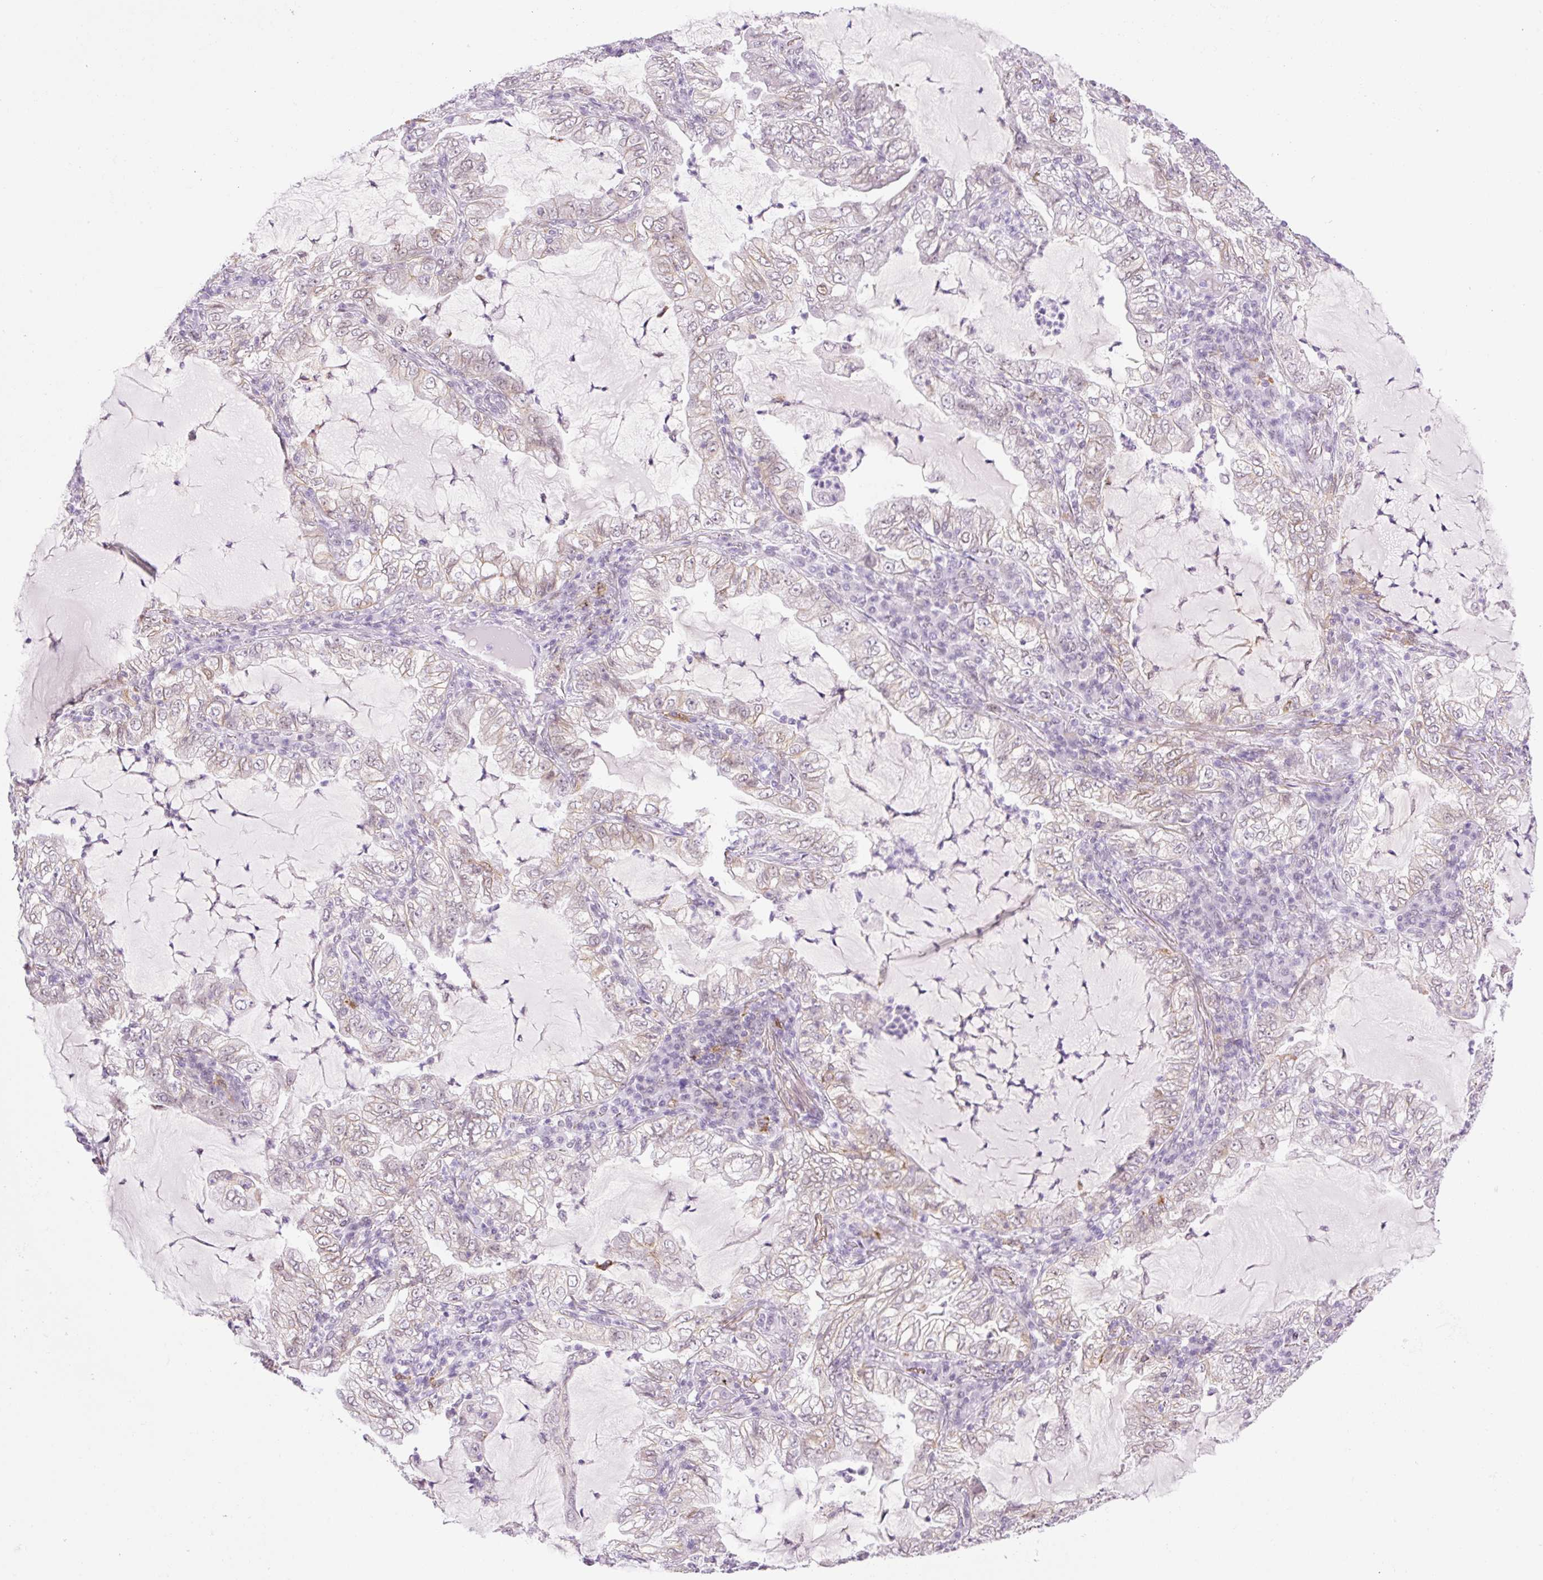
{"staining": {"intensity": "weak", "quantity": "25%-75%", "location": "cytoplasmic/membranous,nuclear"}, "tissue": "lung cancer", "cell_type": "Tumor cells", "image_type": "cancer", "snomed": [{"axis": "morphology", "description": "Adenocarcinoma, NOS"}, {"axis": "topography", "description": "Lung"}], "caption": "Tumor cells demonstrate weak cytoplasmic/membranous and nuclear staining in about 25%-75% of cells in lung cancer.", "gene": "PALM3", "patient": {"sex": "female", "age": 73}}